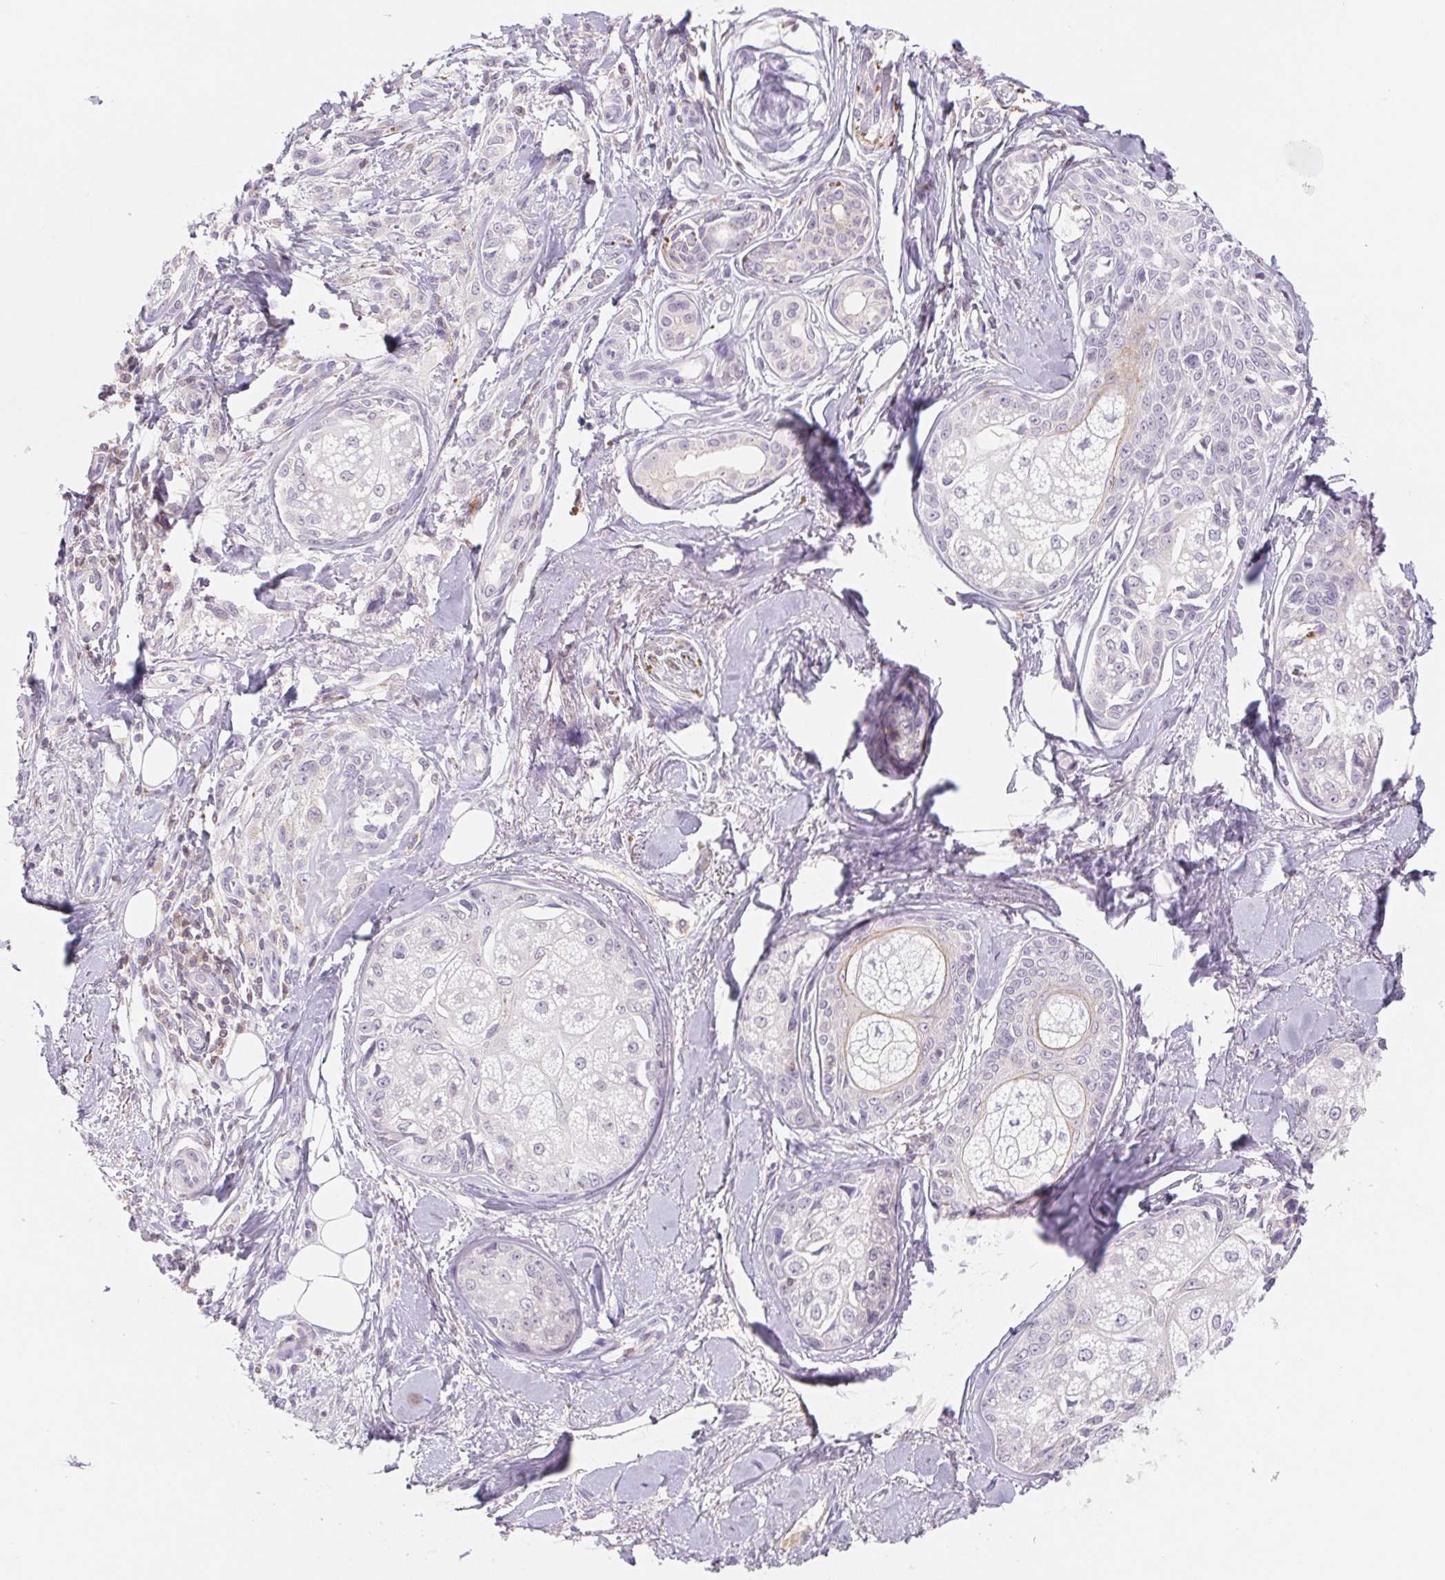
{"staining": {"intensity": "negative", "quantity": "none", "location": "none"}, "tissue": "melanoma", "cell_type": "Tumor cells", "image_type": "cancer", "snomed": [{"axis": "morphology", "description": "Malignant melanoma, NOS"}, {"axis": "topography", "description": "Skin"}], "caption": "IHC micrograph of human malignant melanoma stained for a protein (brown), which demonstrates no positivity in tumor cells.", "gene": "KIF26A", "patient": {"sex": "female", "age": 86}}